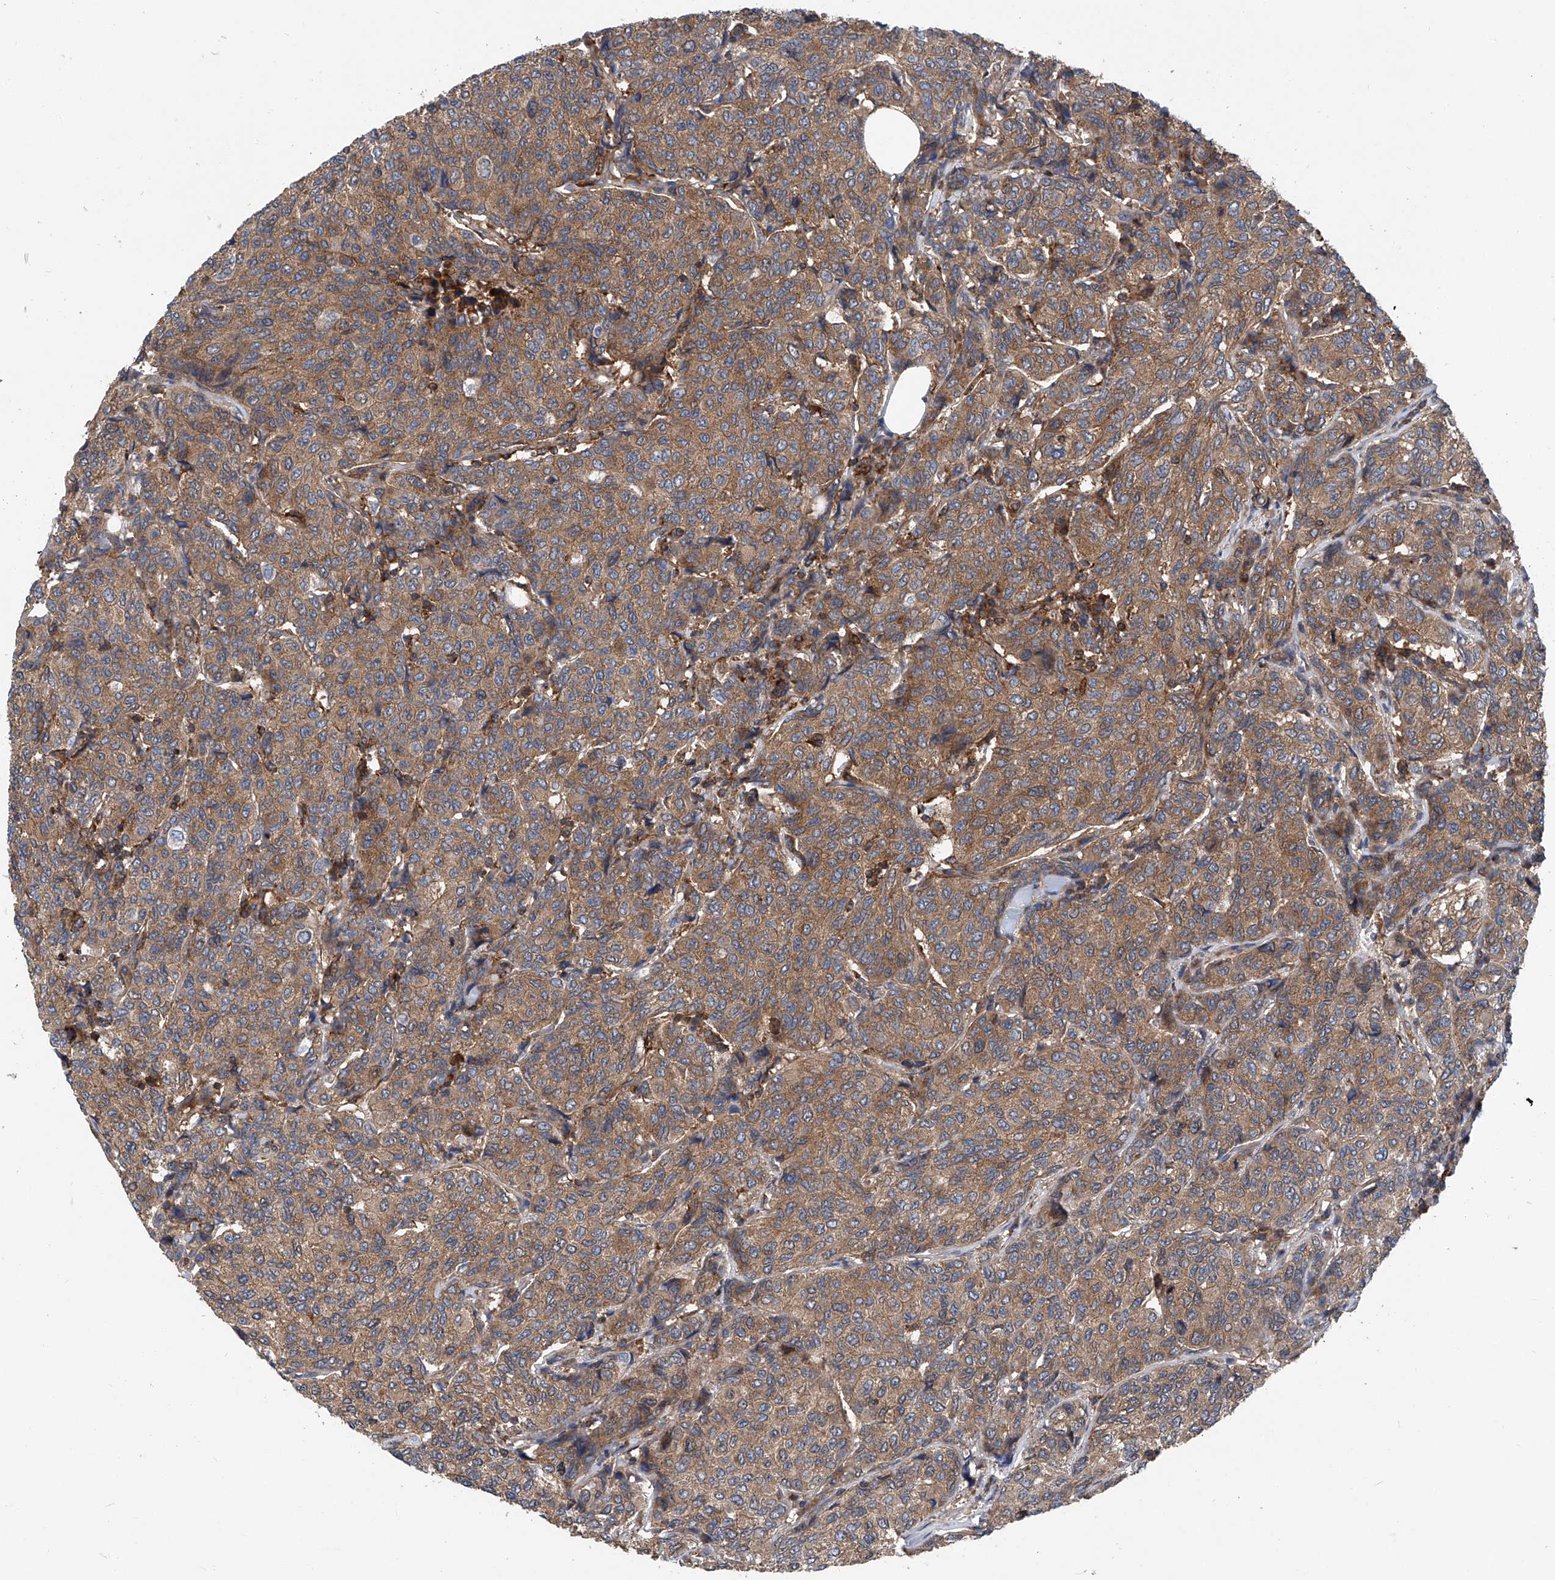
{"staining": {"intensity": "moderate", "quantity": ">75%", "location": "cytoplasmic/membranous"}, "tissue": "breast cancer", "cell_type": "Tumor cells", "image_type": "cancer", "snomed": [{"axis": "morphology", "description": "Duct carcinoma"}, {"axis": "topography", "description": "Breast"}], "caption": "Human breast cancer (intraductal carcinoma) stained for a protein (brown) displays moderate cytoplasmic/membranous positive expression in approximately >75% of tumor cells.", "gene": "SMAP1", "patient": {"sex": "female", "age": 55}}